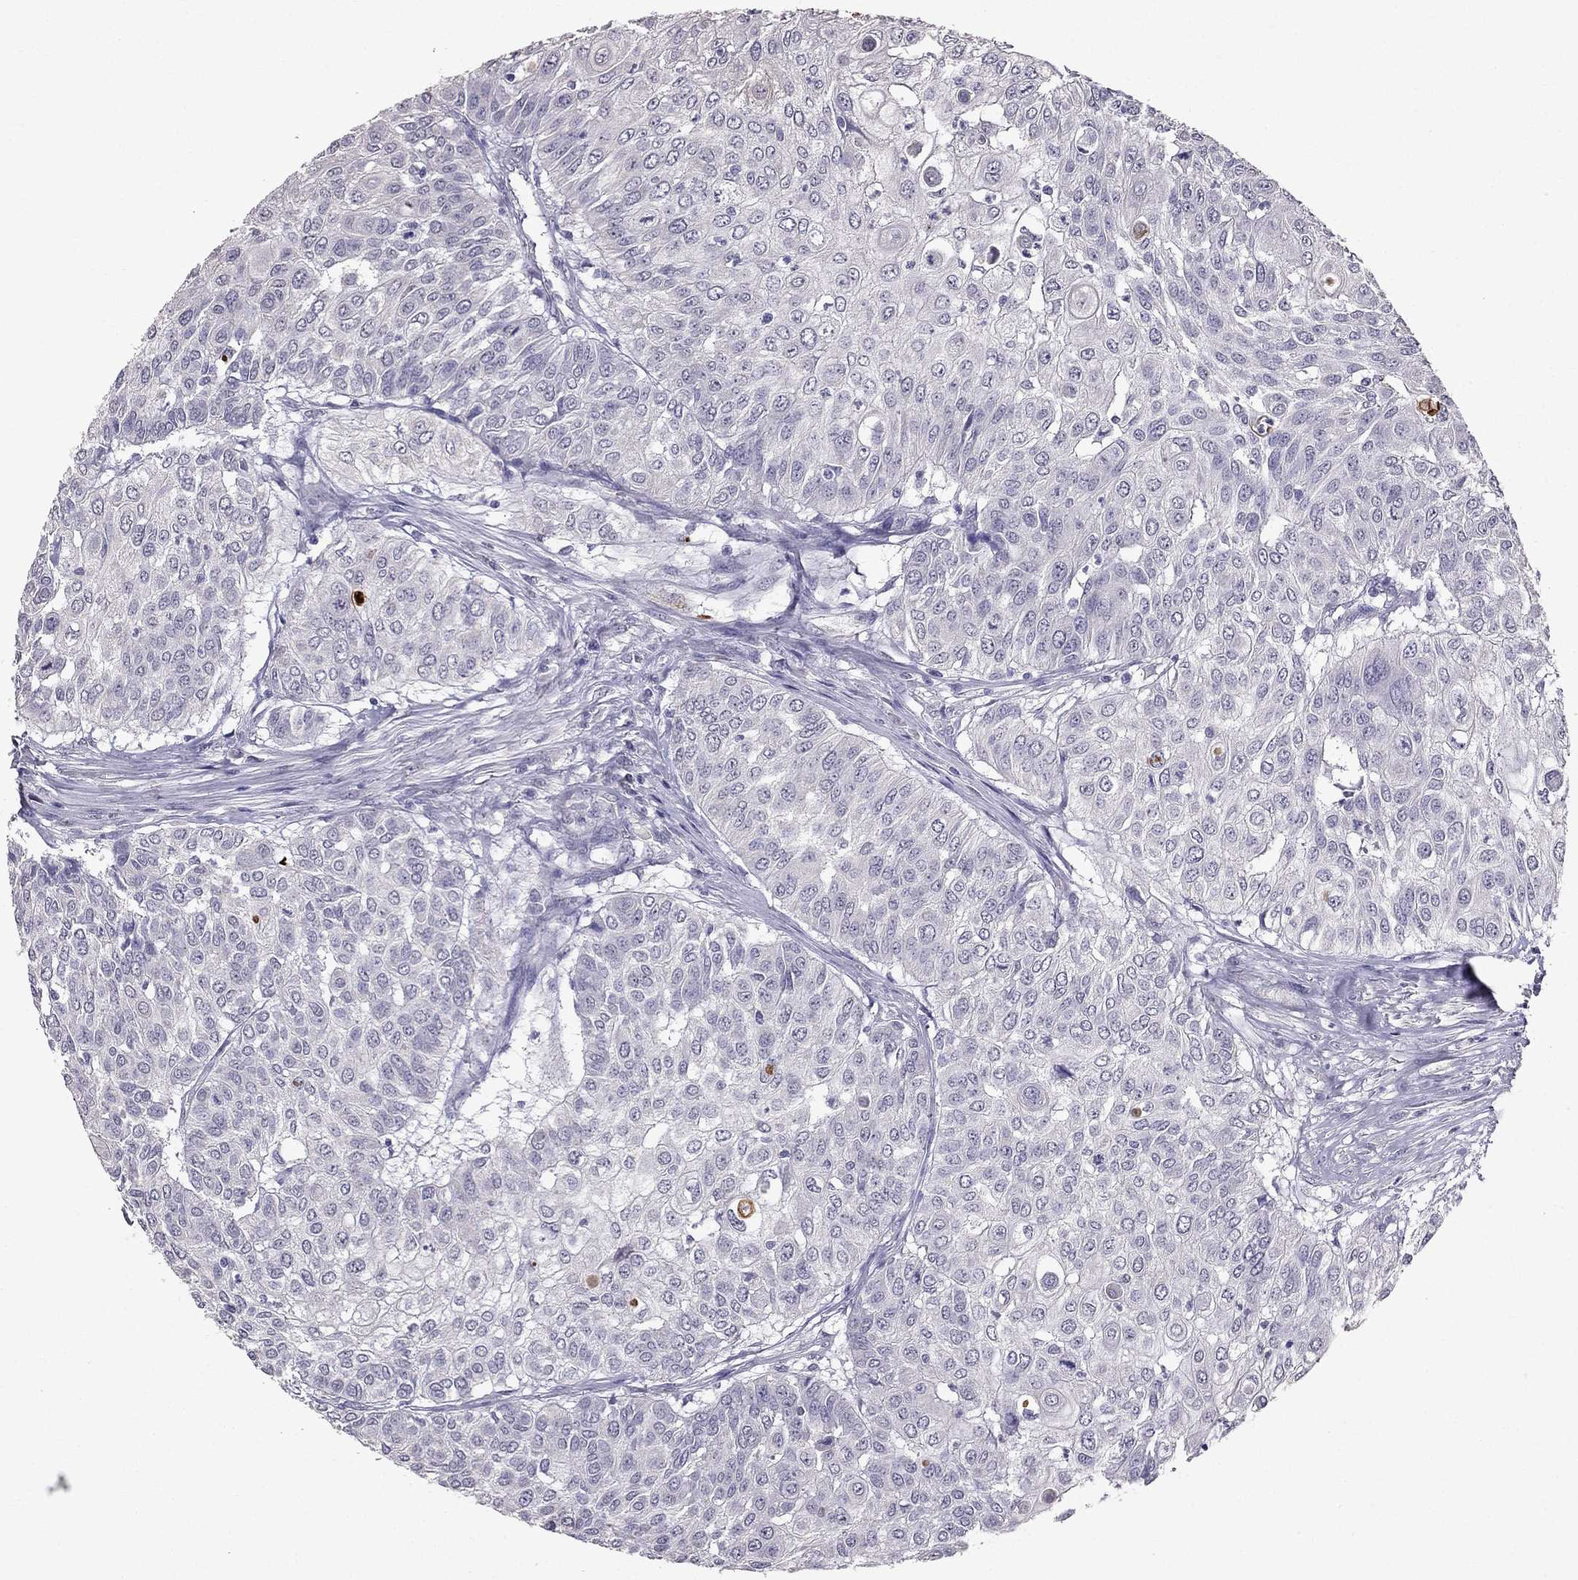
{"staining": {"intensity": "negative", "quantity": "none", "location": "none"}, "tissue": "urothelial cancer", "cell_type": "Tumor cells", "image_type": "cancer", "snomed": [{"axis": "morphology", "description": "Urothelial carcinoma, High grade"}, {"axis": "topography", "description": "Urinary bladder"}], "caption": "Immunohistochemistry (IHC) micrograph of neoplastic tissue: human urothelial cancer stained with DAB displays no significant protein staining in tumor cells. (IHC, brightfield microscopy, high magnification).", "gene": "SCG5", "patient": {"sex": "female", "age": 79}}